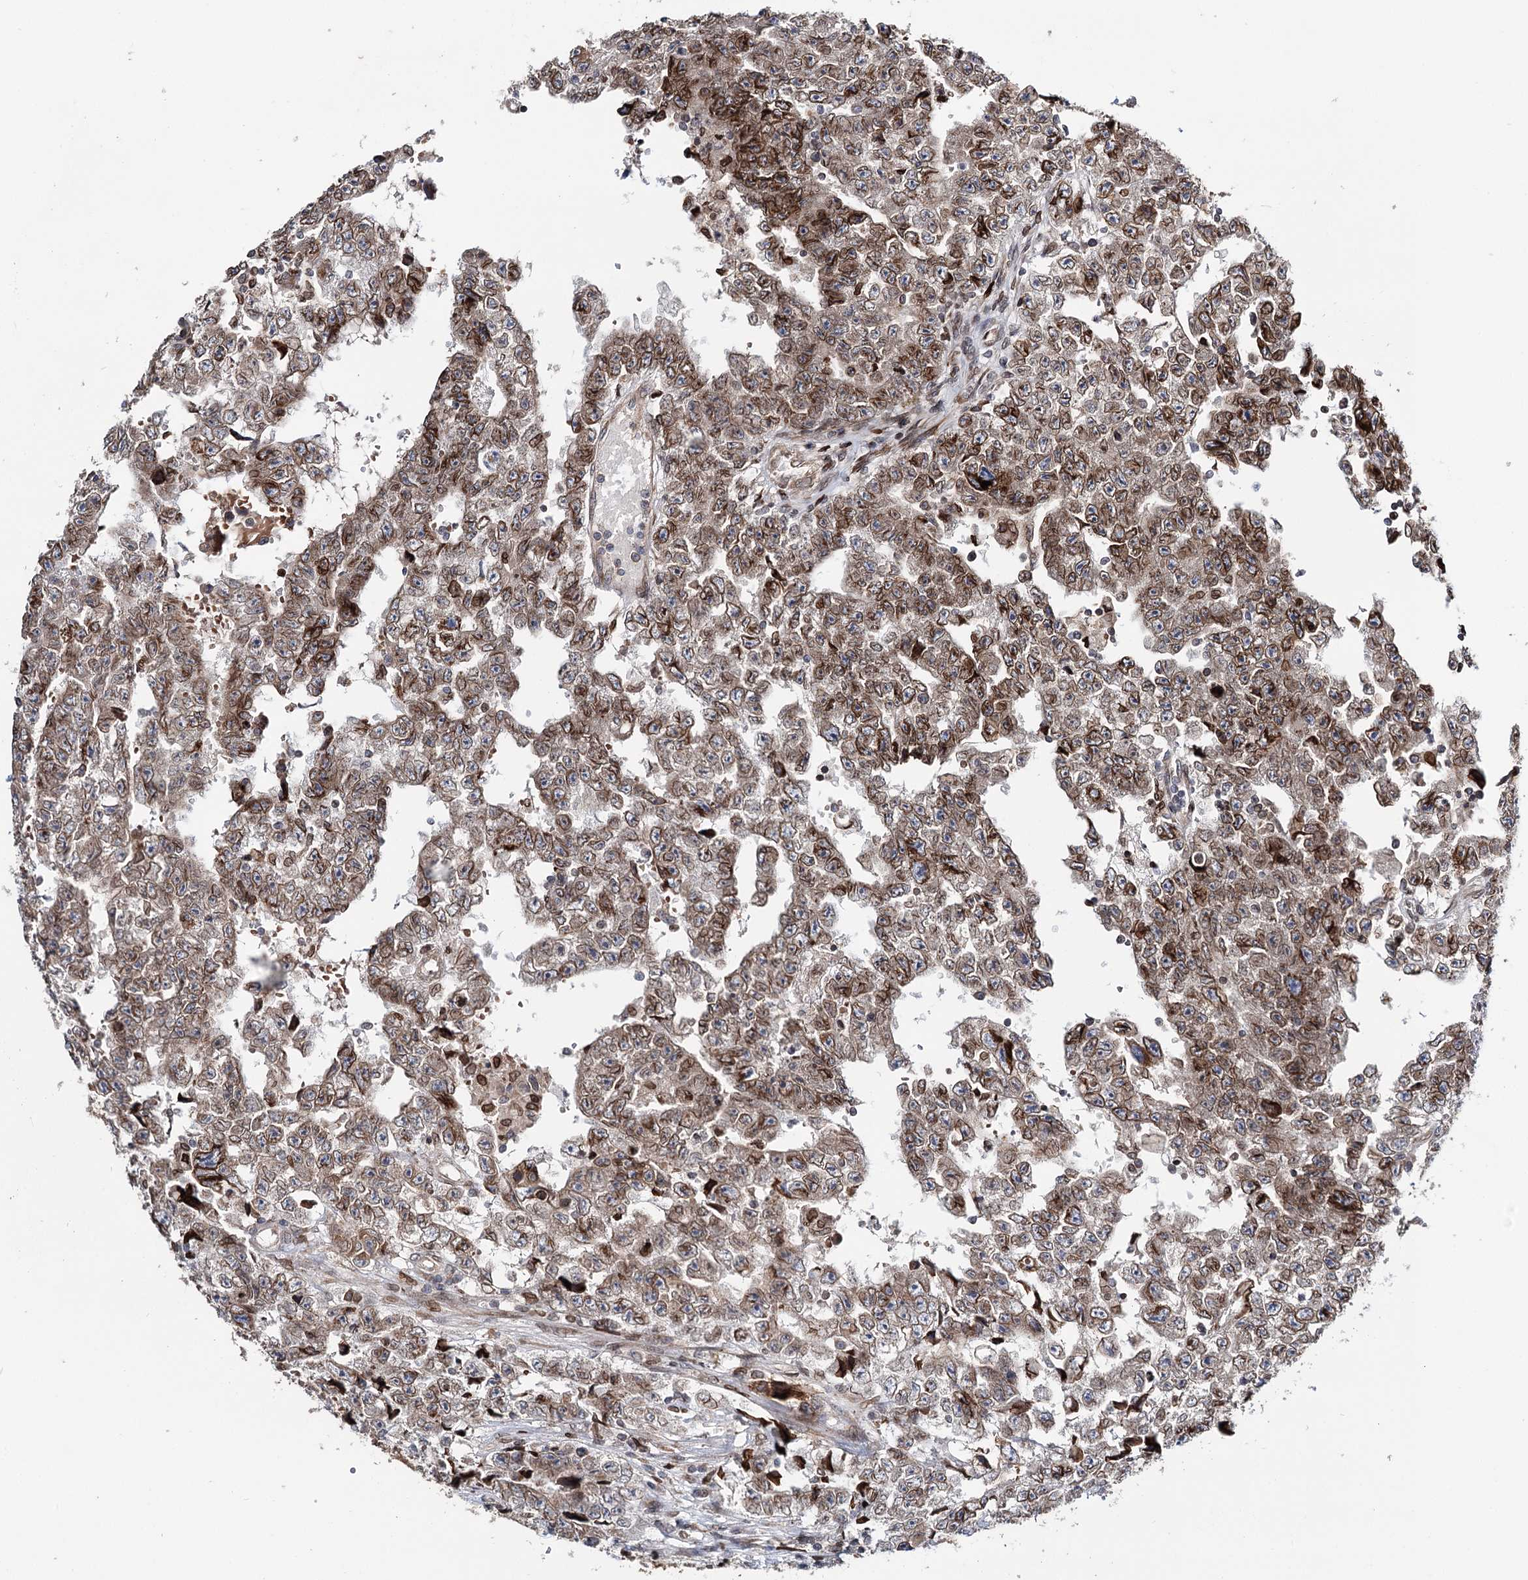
{"staining": {"intensity": "moderate", "quantity": ">75%", "location": "cytoplasmic/membranous,nuclear"}, "tissue": "testis cancer", "cell_type": "Tumor cells", "image_type": "cancer", "snomed": [{"axis": "morphology", "description": "Carcinoma, Embryonal, NOS"}, {"axis": "topography", "description": "Testis"}], "caption": "Testis cancer (embryonal carcinoma) stained for a protein displays moderate cytoplasmic/membranous and nuclear positivity in tumor cells.", "gene": "CFAP46", "patient": {"sex": "male", "age": 25}}